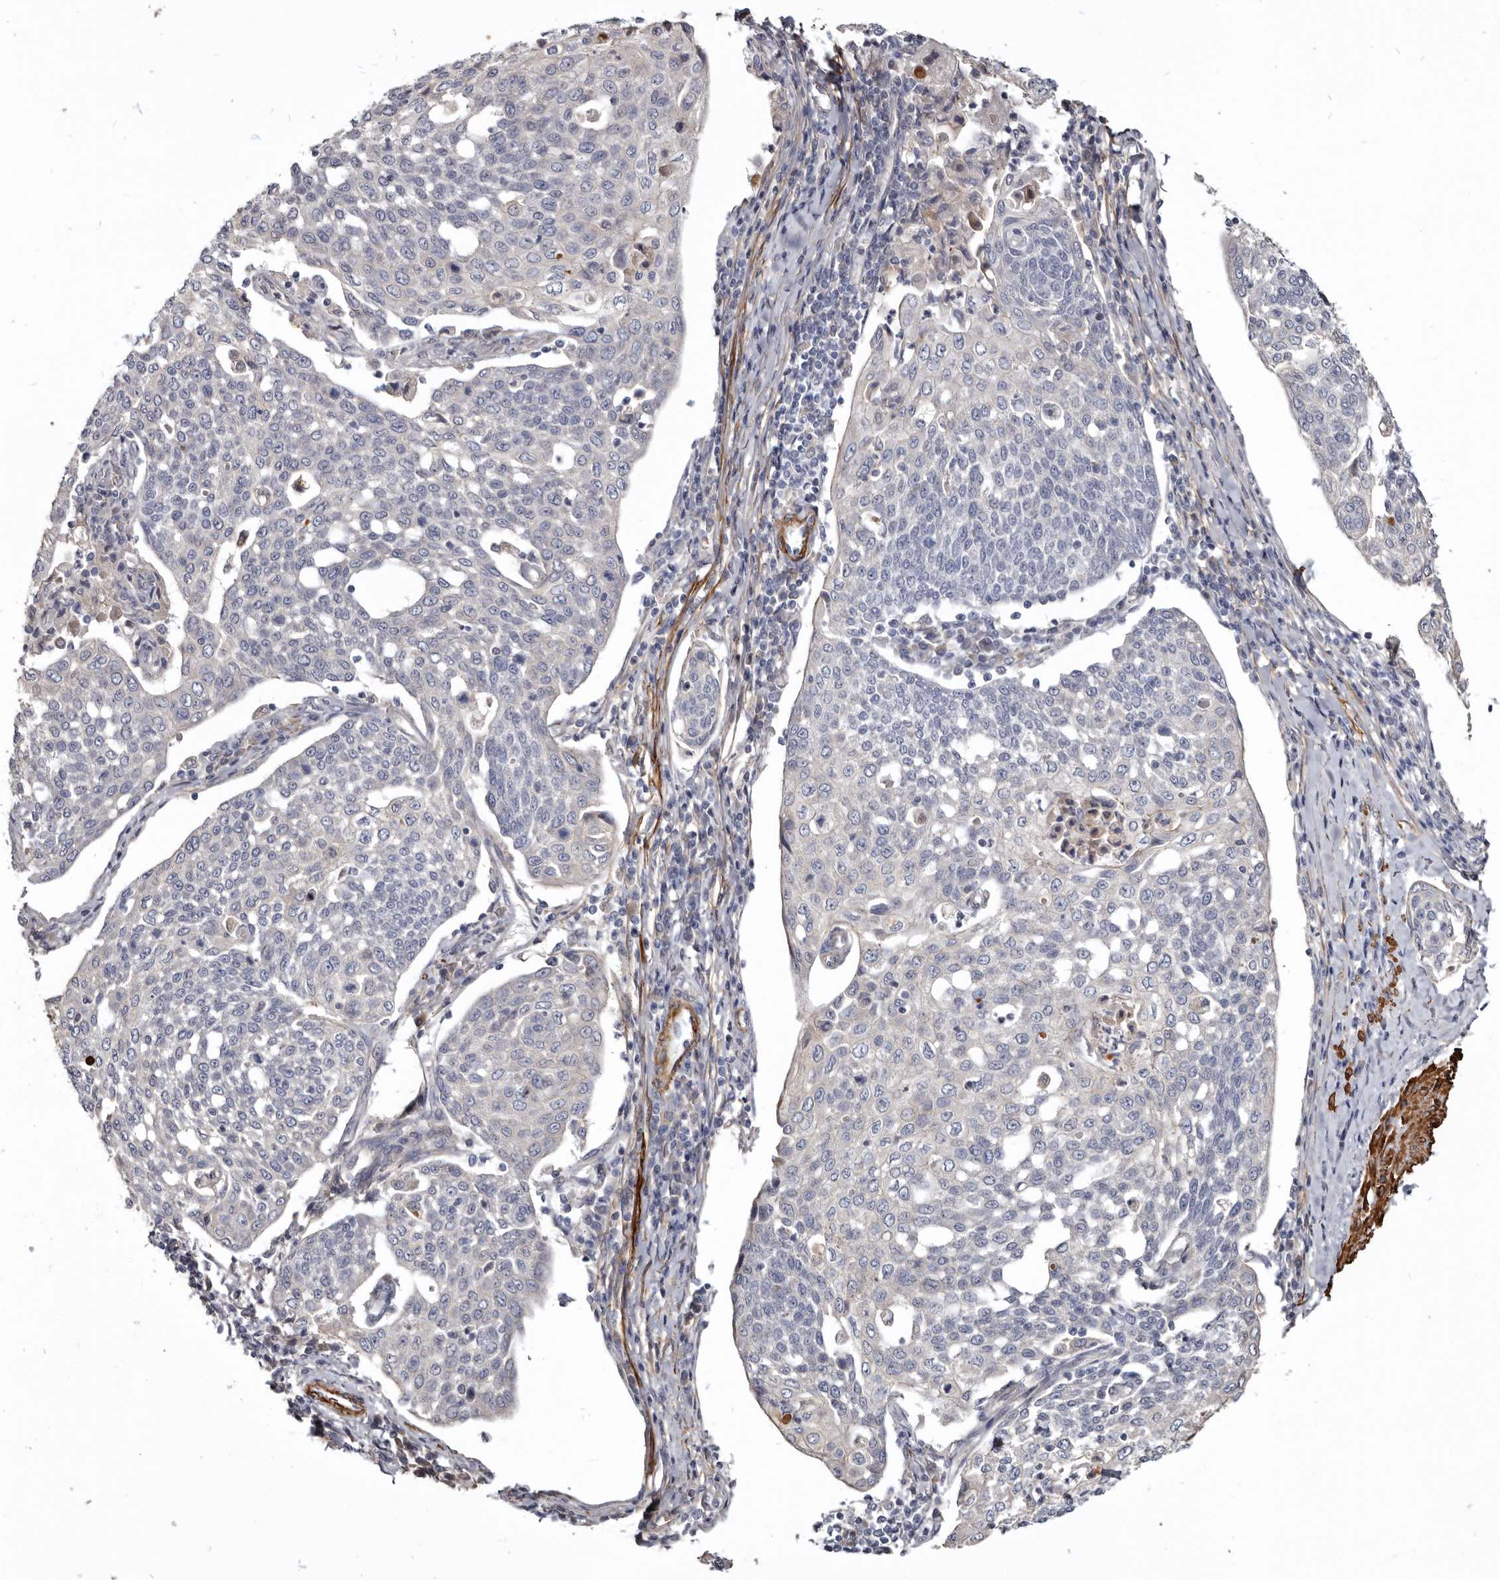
{"staining": {"intensity": "negative", "quantity": "none", "location": "none"}, "tissue": "cervical cancer", "cell_type": "Tumor cells", "image_type": "cancer", "snomed": [{"axis": "morphology", "description": "Squamous cell carcinoma, NOS"}, {"axis": "topography", "description": "Cervix"}], "caption": "IHC of human cervical squamous cell carcinoma exhibits no staining in tumor cells.", "gene": "CGN", "patient": {"sex": "female", "age": 34}}